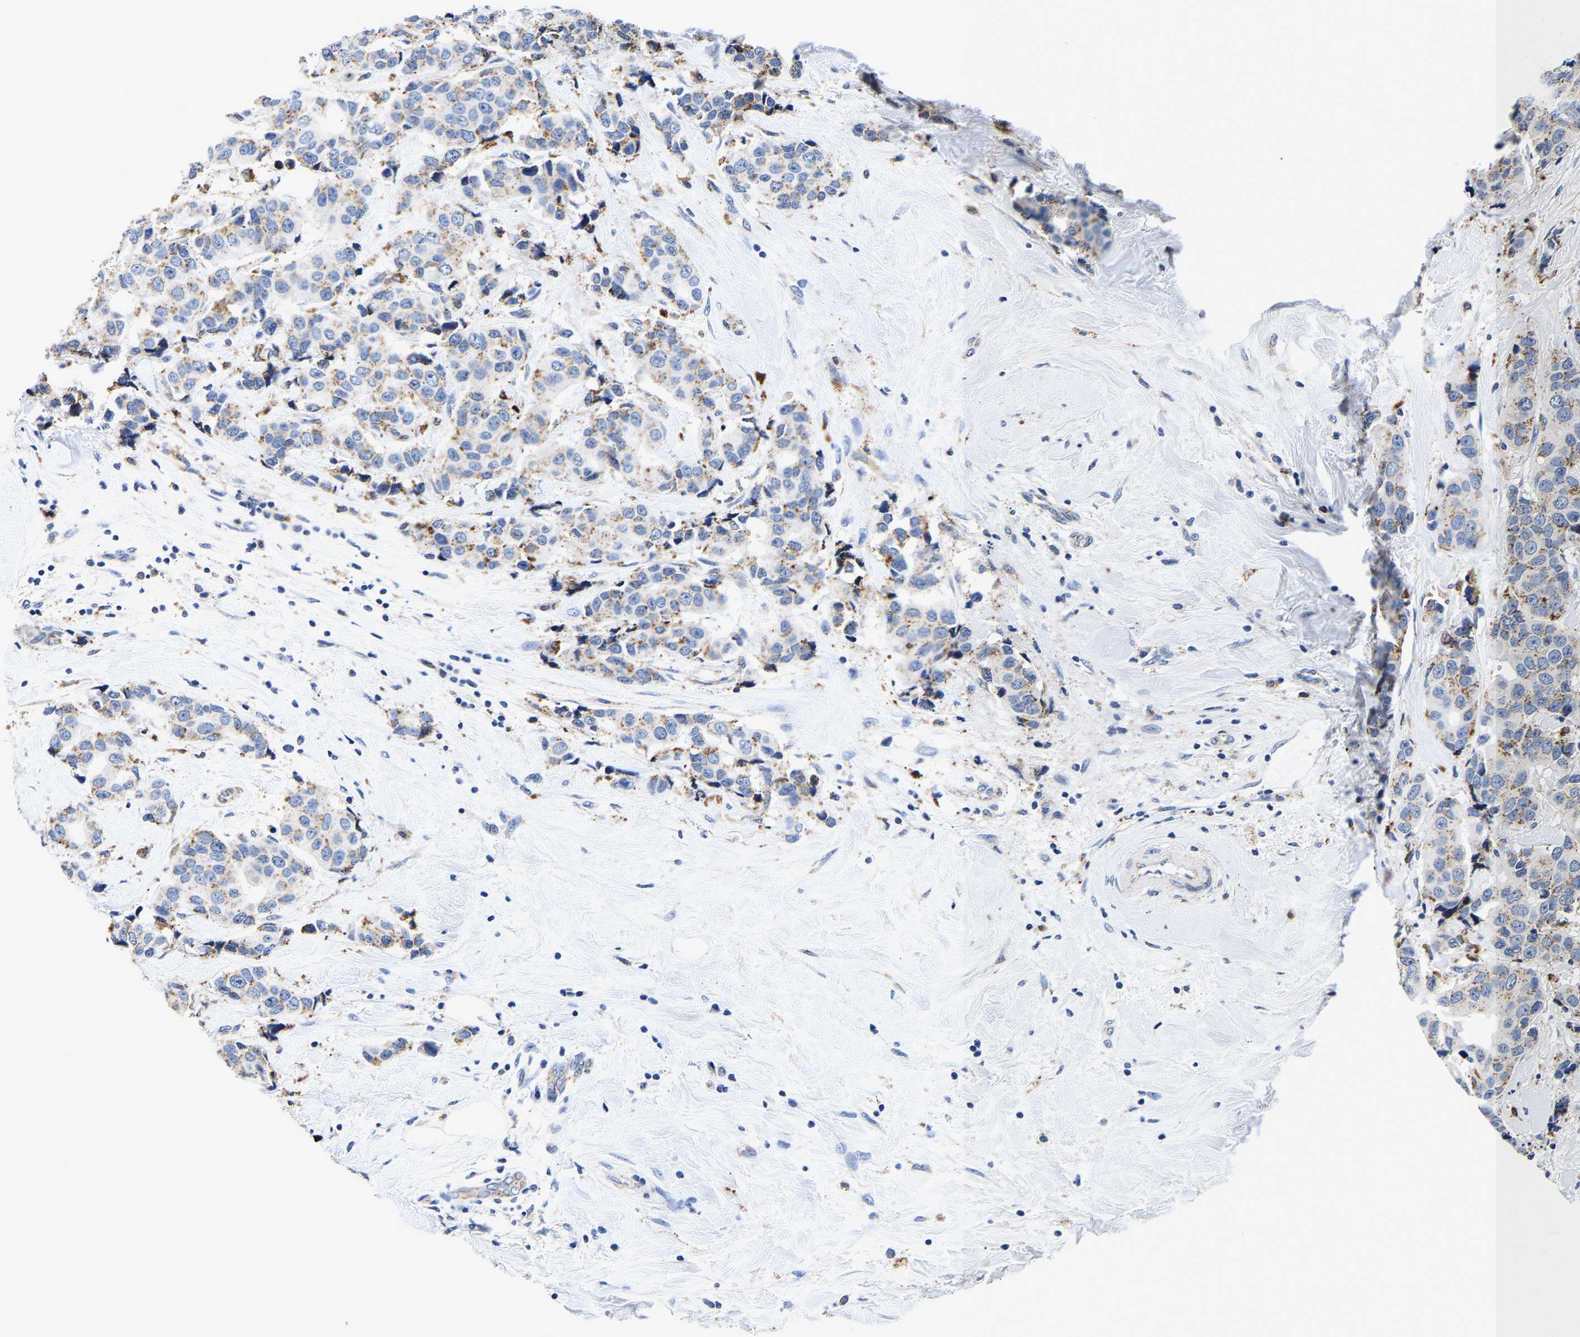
{"staining": {"intensity": "moderate", "quantity": "25%-75%", "location": "cytoplasmic/membranous"}, "tissue": "breast cancer", "cell_type": "Tumor cells", "image_type": "cancer", "snomed": [{"axis": "morphology", "description": "Normal tissue, NOS"}, {"axis": "morphology", "description": "Duct carcinoma"}, {"axis": "topography", "description": "Breast"}], "caption": "A brown stain highlights moderate cytoplasmic/membranous positivity of a protein in human infiltrating ductal carcinoma (breast) tumor cells.", "gene": "GRN", "patient": {"sex": "female", "age": 39}}